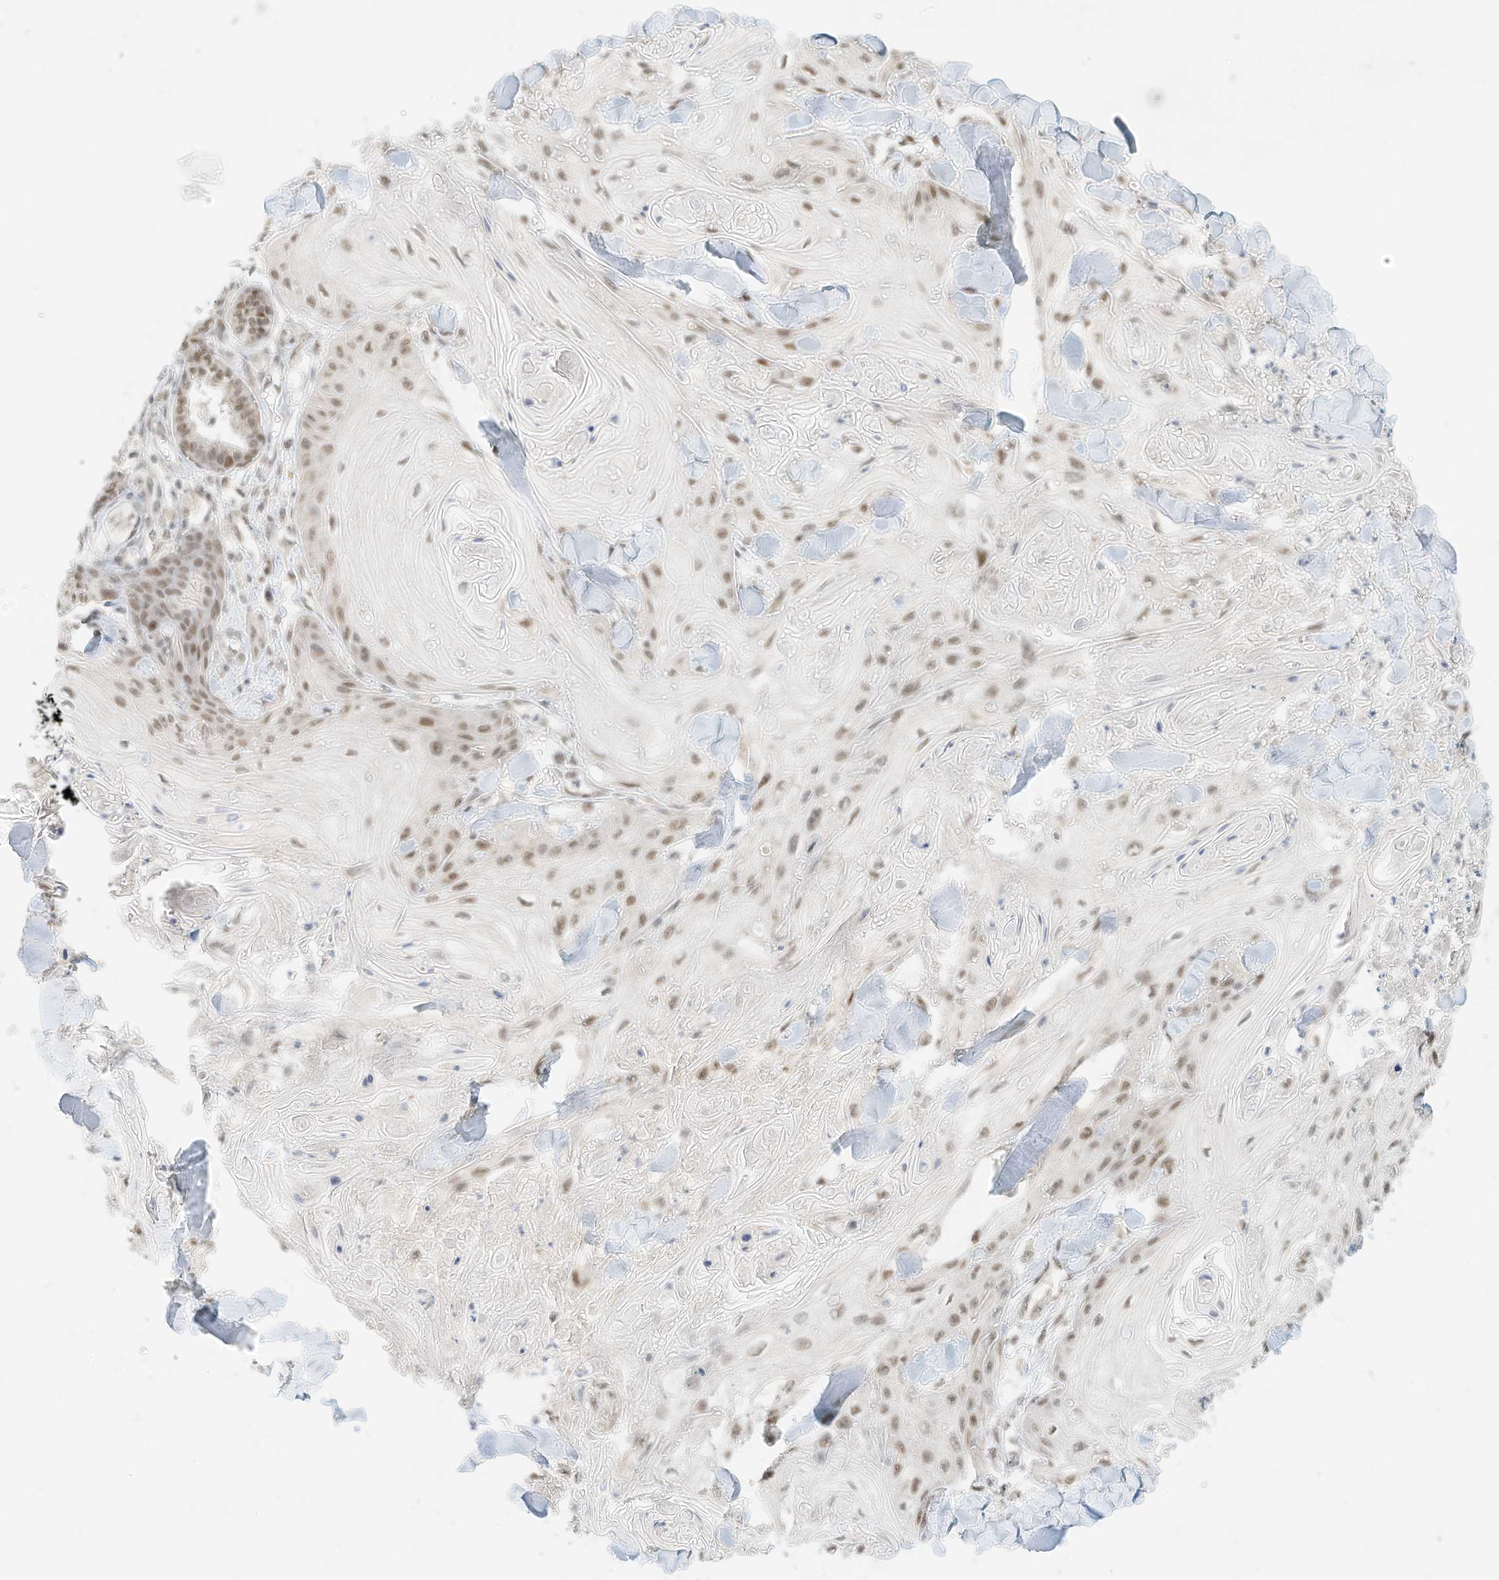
{"staining": {"intensity": "weak", "quantity": ">75%", "location": "nuclear"}, "tissue": "skin cancer", "cell_type": "Tumor cells", "image_type": "cancer", "snomed": [{"axis": "morphology", "description": "Squamous cell carcinoma, NOS"}, {"axis": "topography", "description": "Skin"}], "caption": "Human skin cancer (squamous cell carcinoma) stained with a protein marker displays weak staining in tumor cells.", "gene": "OGT", "patient": {"sex": "male", "age": 74}}